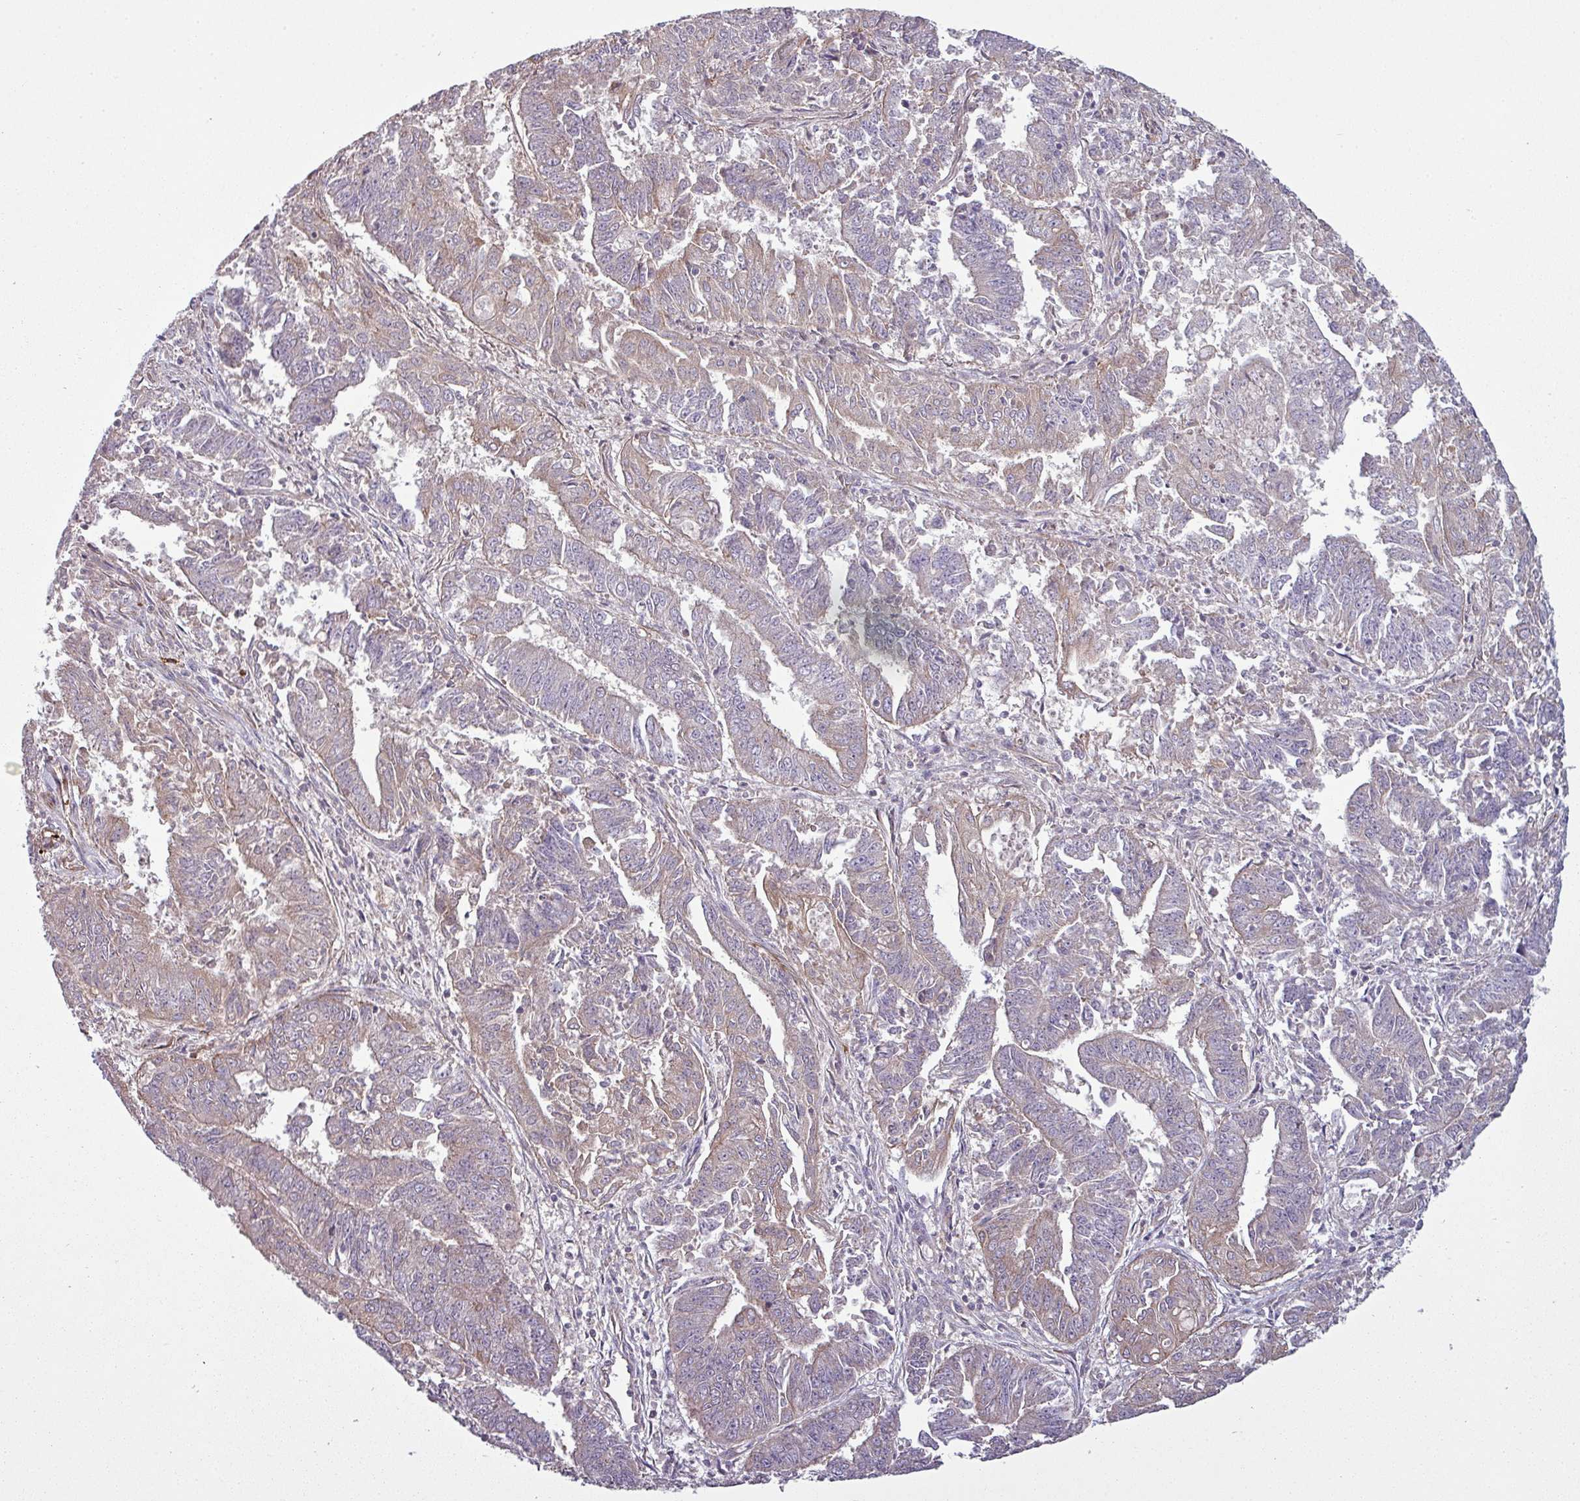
{"staining": {"intensity": "weak", "quantity": "<25%", "location": "cytoplasmic/membranous"}, "tissue": "endometrial cancer", "cell_type": "Tumor cells", "image_type": "cancer", "snomed": [{"axis": "morphology", "description": "Adenocarcinoma, NOS"}, {"axis": "topography", "description": "Endometrium"}], "caption": "This is an immunohistochemistry histopathology image of human endometrial cancer (adenocarcinoma). There is no expression in tumor cells.", "gene": "SNRNP25", "patient": {"sex": "female", "age": 73}}